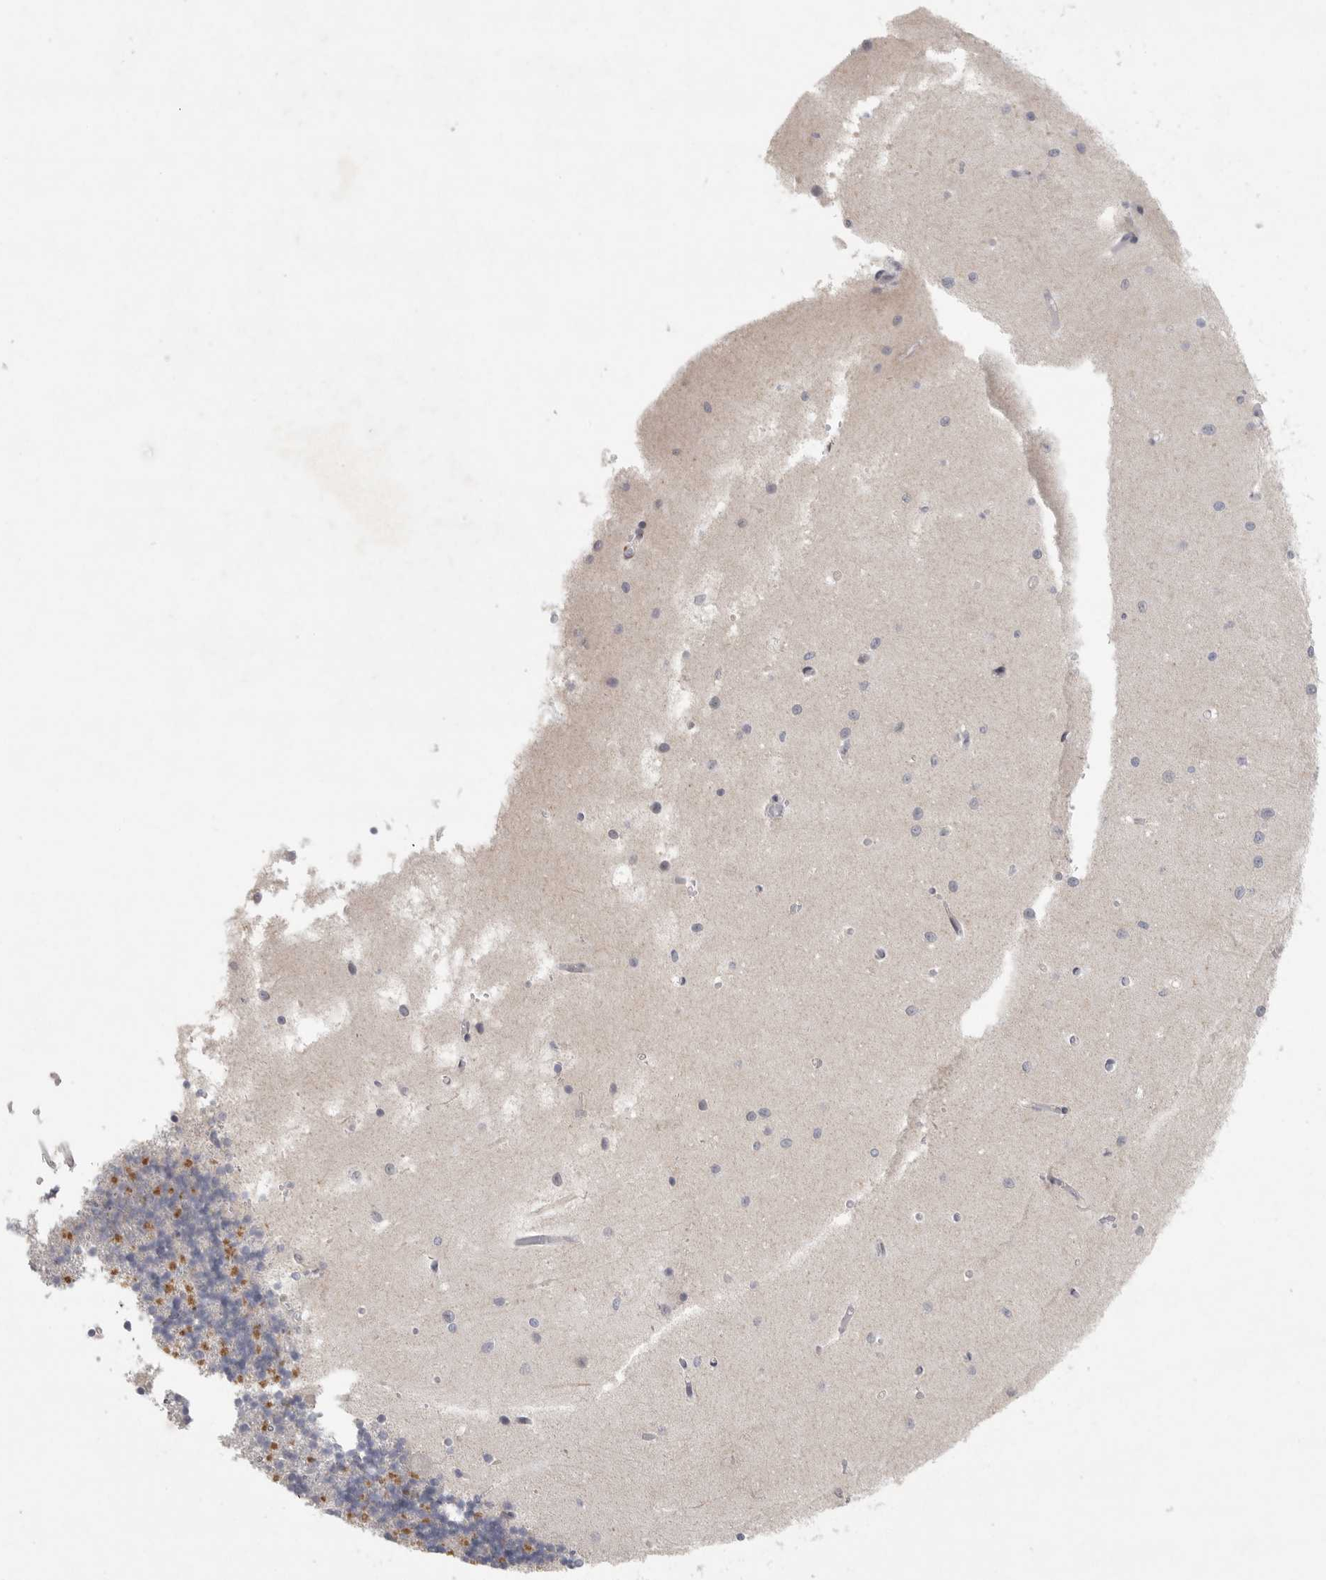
{"staining": {"intensity": "negative", "quantity": "none", "location": "none"}, "tissue": "cerebellum", "cell_type": "Cells in granular layer", "image_type": "normal", "snomed": [{"axis": "morphology", "description": "Normal tissue, NOS"}, {"axis": "topography", "description": "Cerebellum"}], "caption": "IHC photomicrograph of benign cerebellum stained for a protein (brown), which reveals no staining in cells in granular layer.", "gene": "TMEM69", "patient": {"sex": "male", "age": 37}}